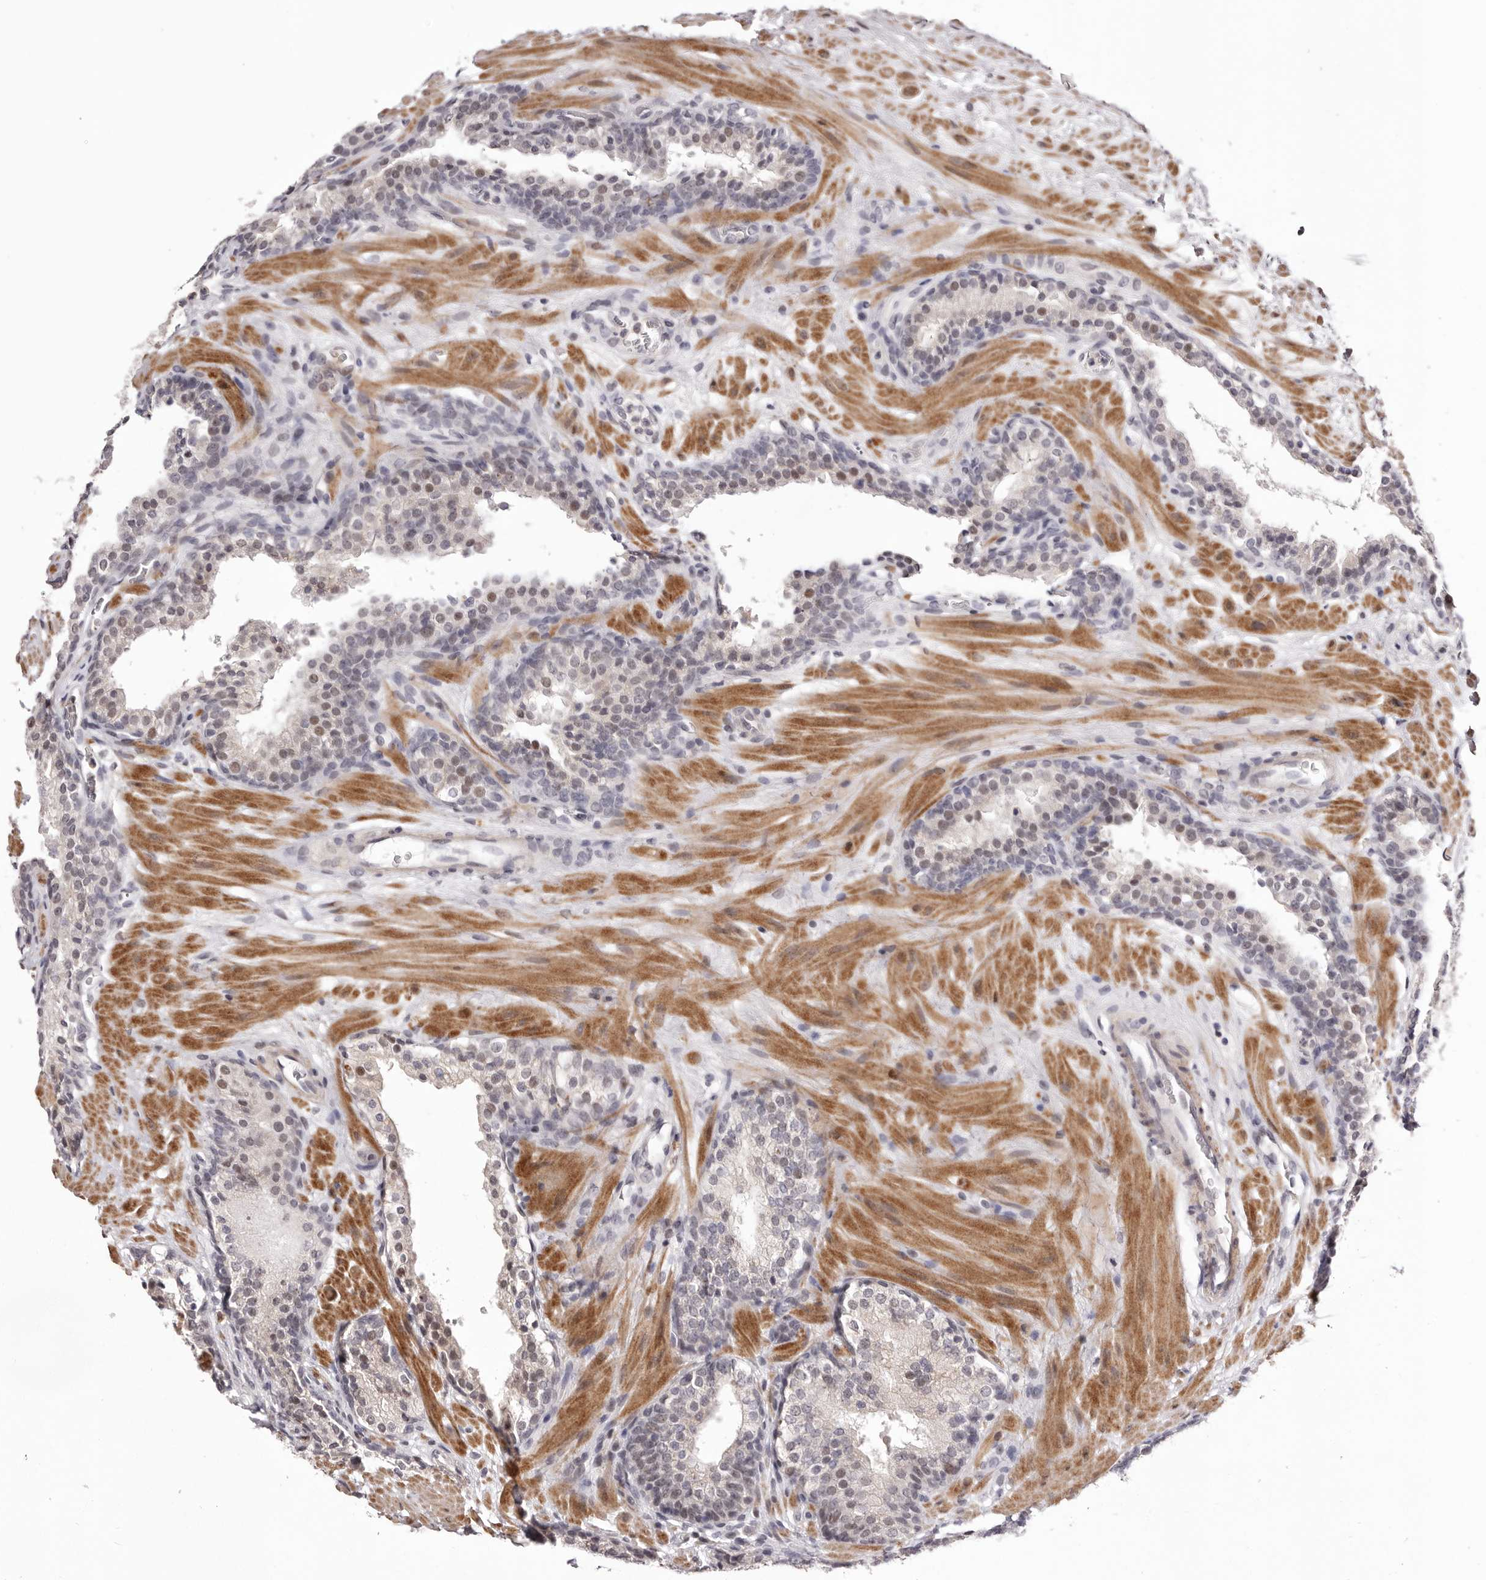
{"staining": {"intensity": "weak", "quantity": "25%-75%", "location": "nuclear"}, "tissue": "prostate cancer", "cell_type": "Tumor cells", "image_type": "cancer", "snomed": [{"axis": "morphology", "description": "Adenocarcinoma, High grade"}, {"axis": "topography", "description": "Prostate"}], "caption": "Protein expression analysis of prostate cancer (high-grade adenocarcinoma) shows weak nuclear expression in approximately 25%-75% of tumor cells.", "gene": "FBXO5", "patient": {"sex": "male", "age": 56}}